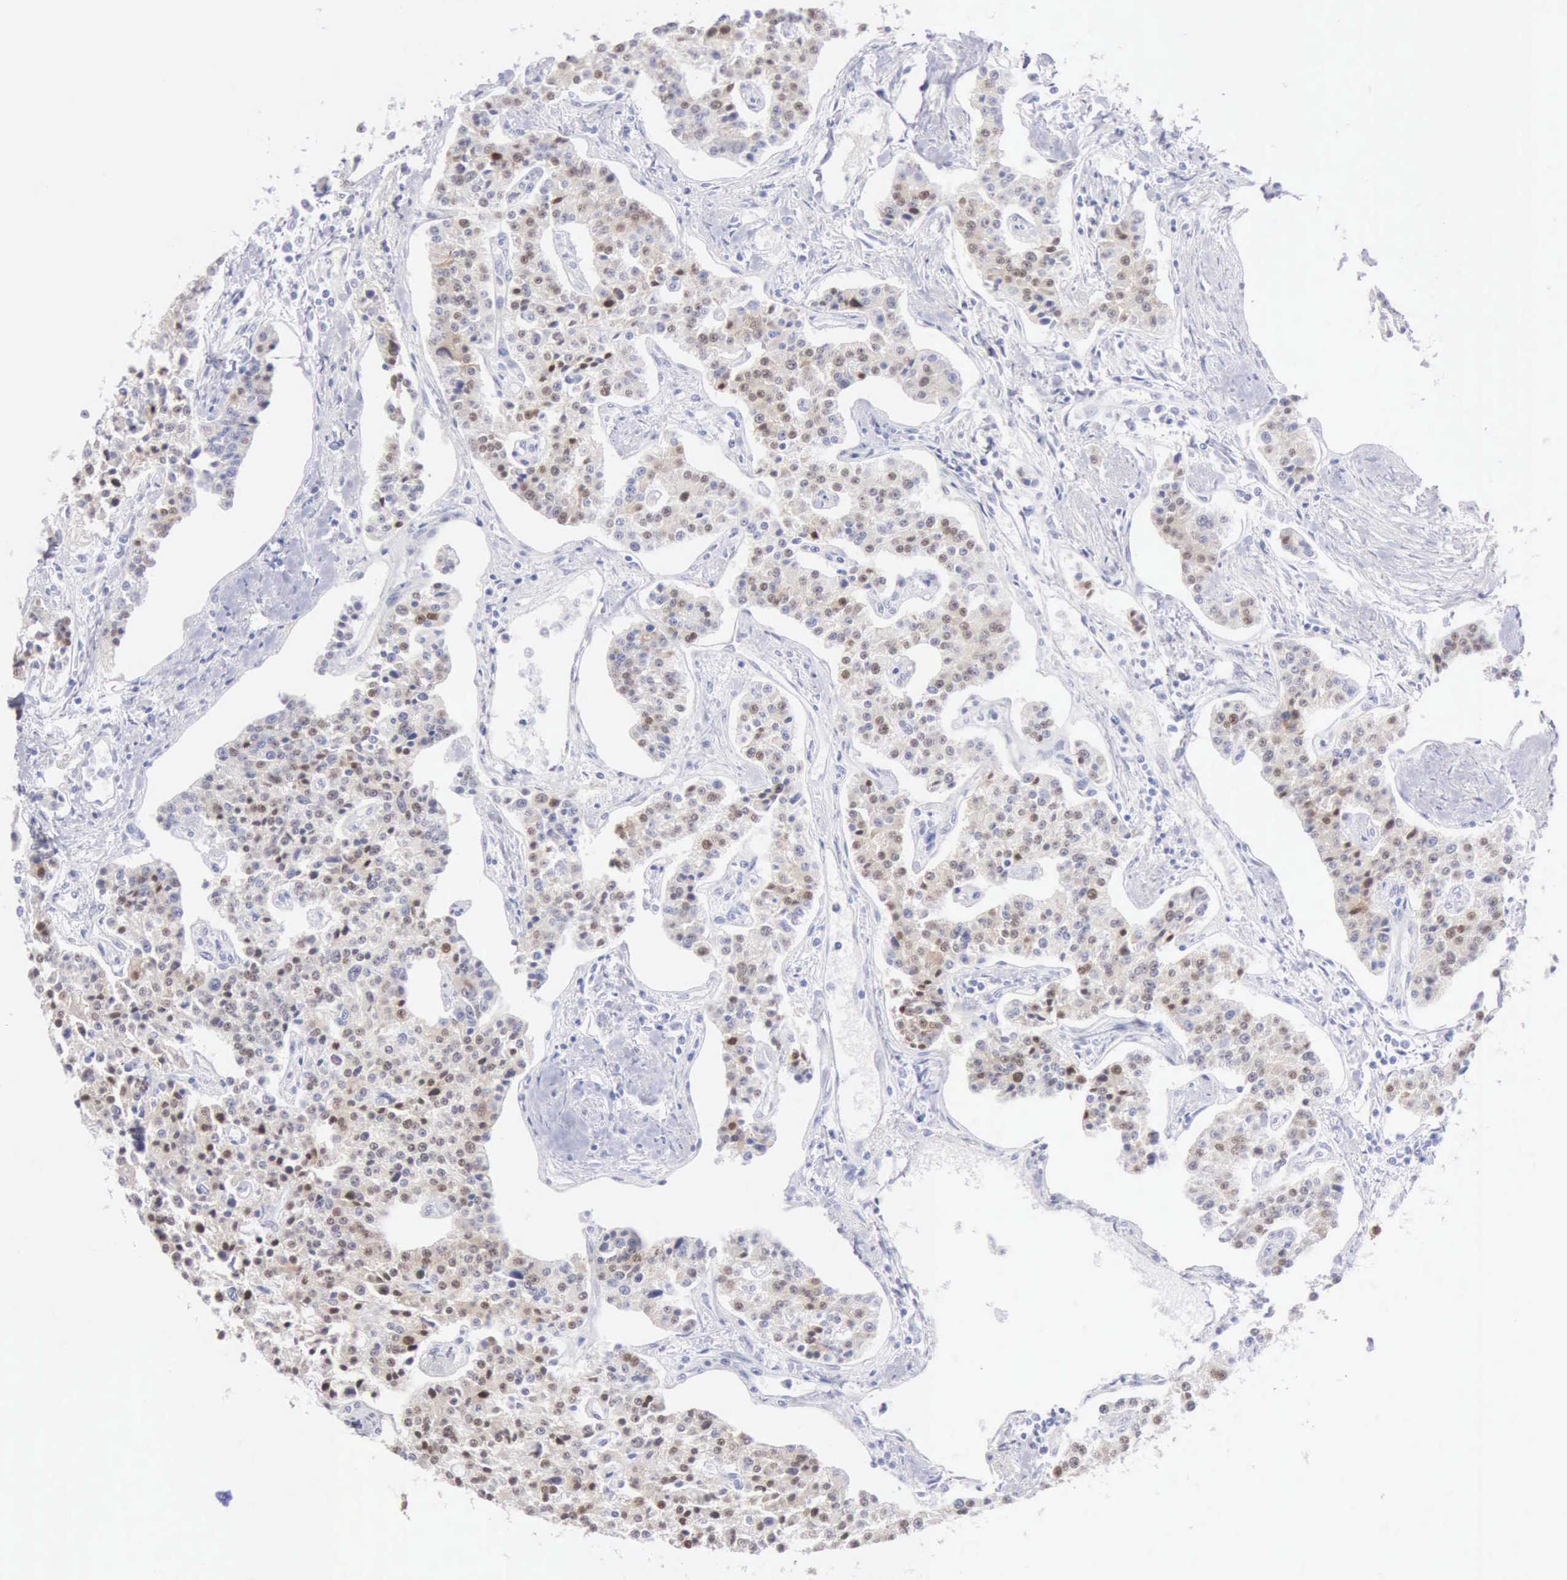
{"staining": {"intensity": "moderate", "quantity": "25%-75%", "location": "cytoplasmic/membranous,nuclear"}, "tissue": "carcinoid", "cell_type": "Tumor cells", "image_type": "cancer", "snomed": [{"axis": "morphology", "description": "Carcinoid, malignant, NOS"}, {"axis": "topography", "description": "Stomach"}], "caption": "This histopathology image demonstrates carcinoid stained with immunohistochemistry to label a protein in brown. The cytoplasmic/membranous and nuclear of tumor cells show moderate positivity for the protein. Nuclei are counter-stained blue.", "gene": "ANGEL1", "patient": {"sex": "female", "age": 76}}